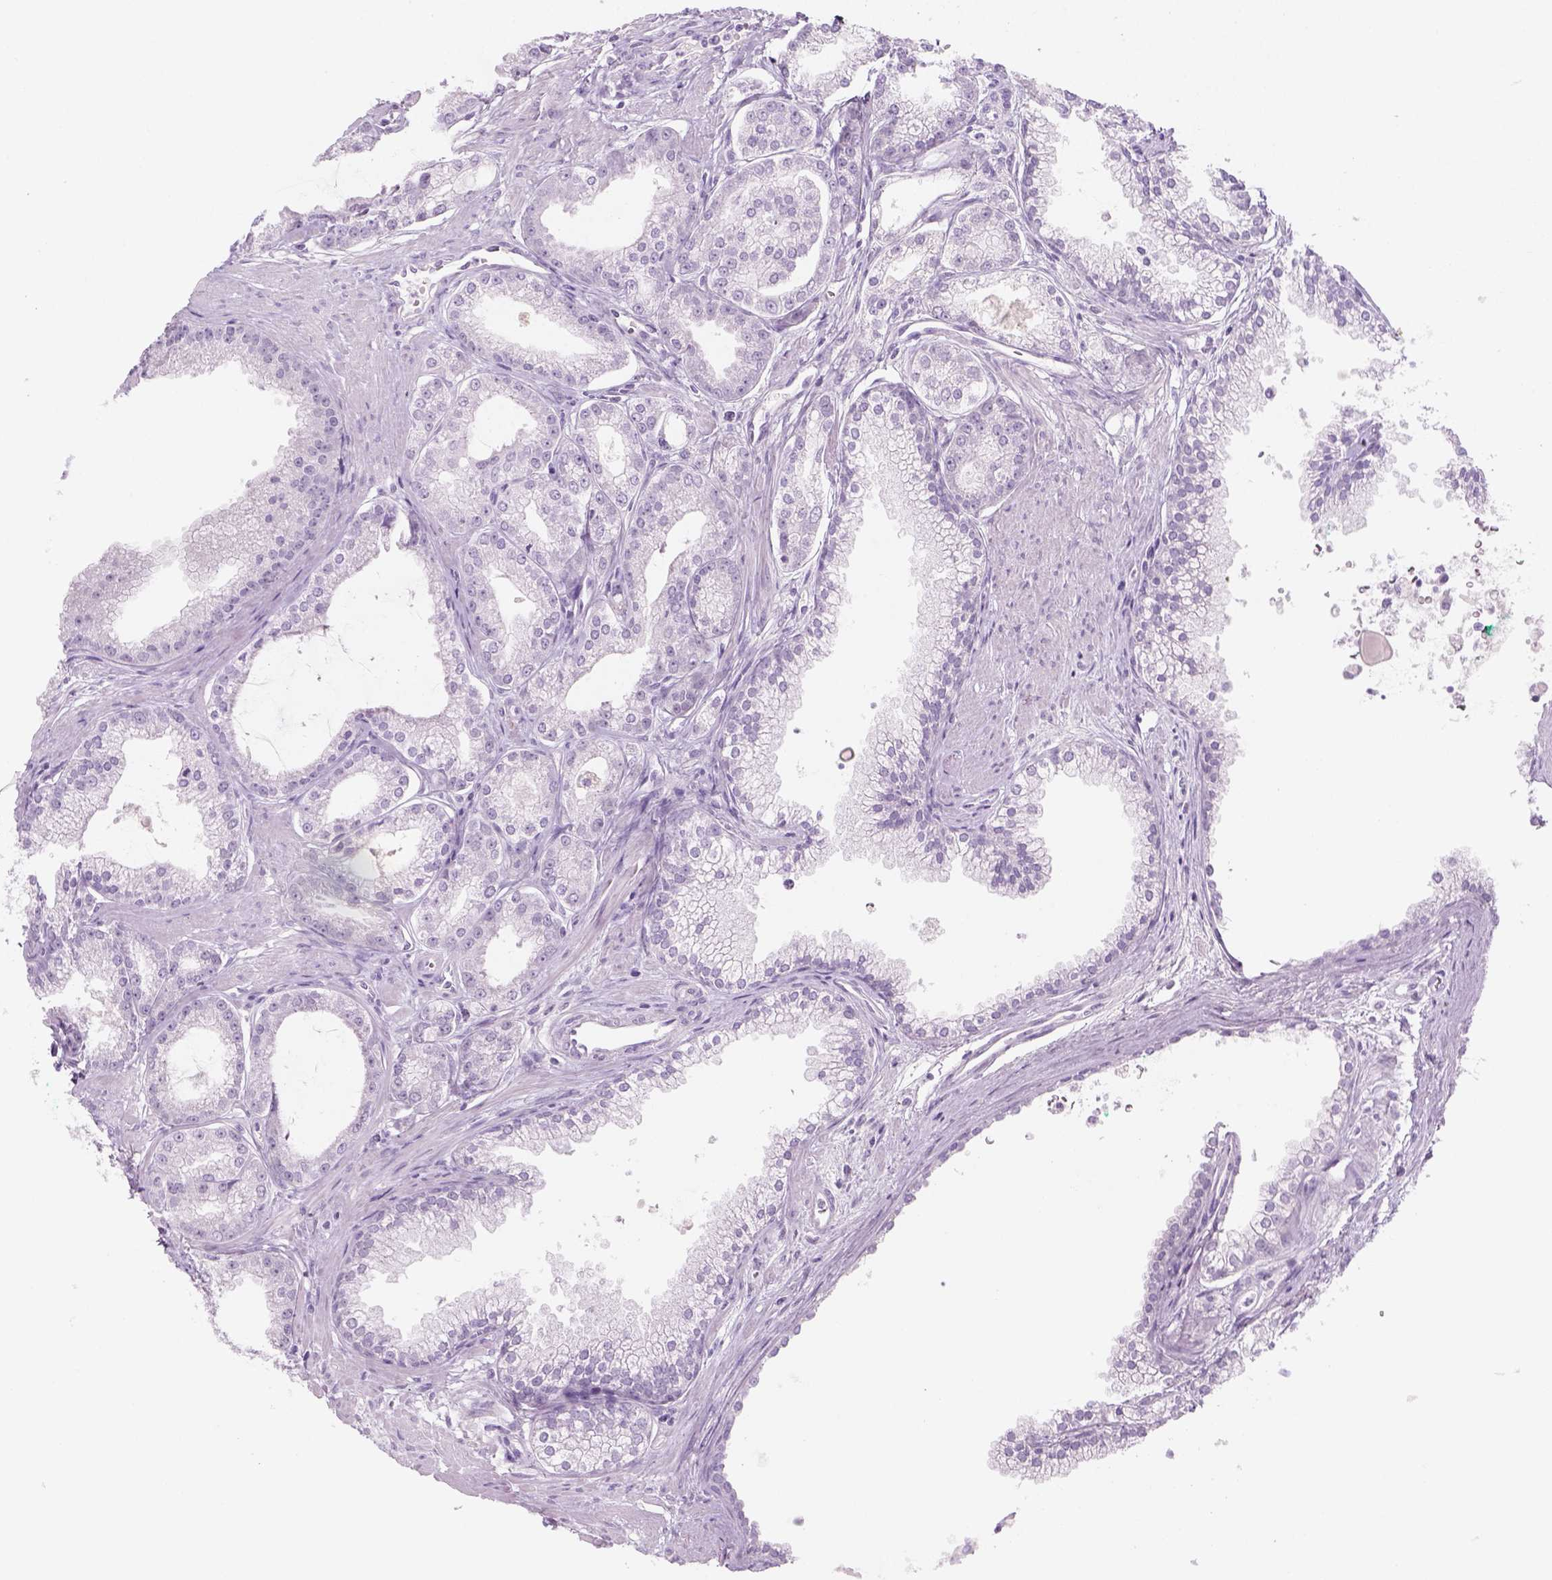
{"staining": {"intensity": "negative", "quantity": "none", "location": "none"}, "tissue": "prostate cancer", "cell_type": "Tumor cells", "image_type": "cancer", "snomed": [{"axis": "morphology", "description": "Adenocarcinoma, NOS"}, {"axis": "topography", "description": "Prostate"}], "caption": "DAB (3,3'-diaminobenzidine) immunohistochemical staining of human adenocarcinoma (prostate) shows no significant expression in tumor cells.", "gene": "KRTAP11-1", "patient": {"sex": "male", "age": 71}}